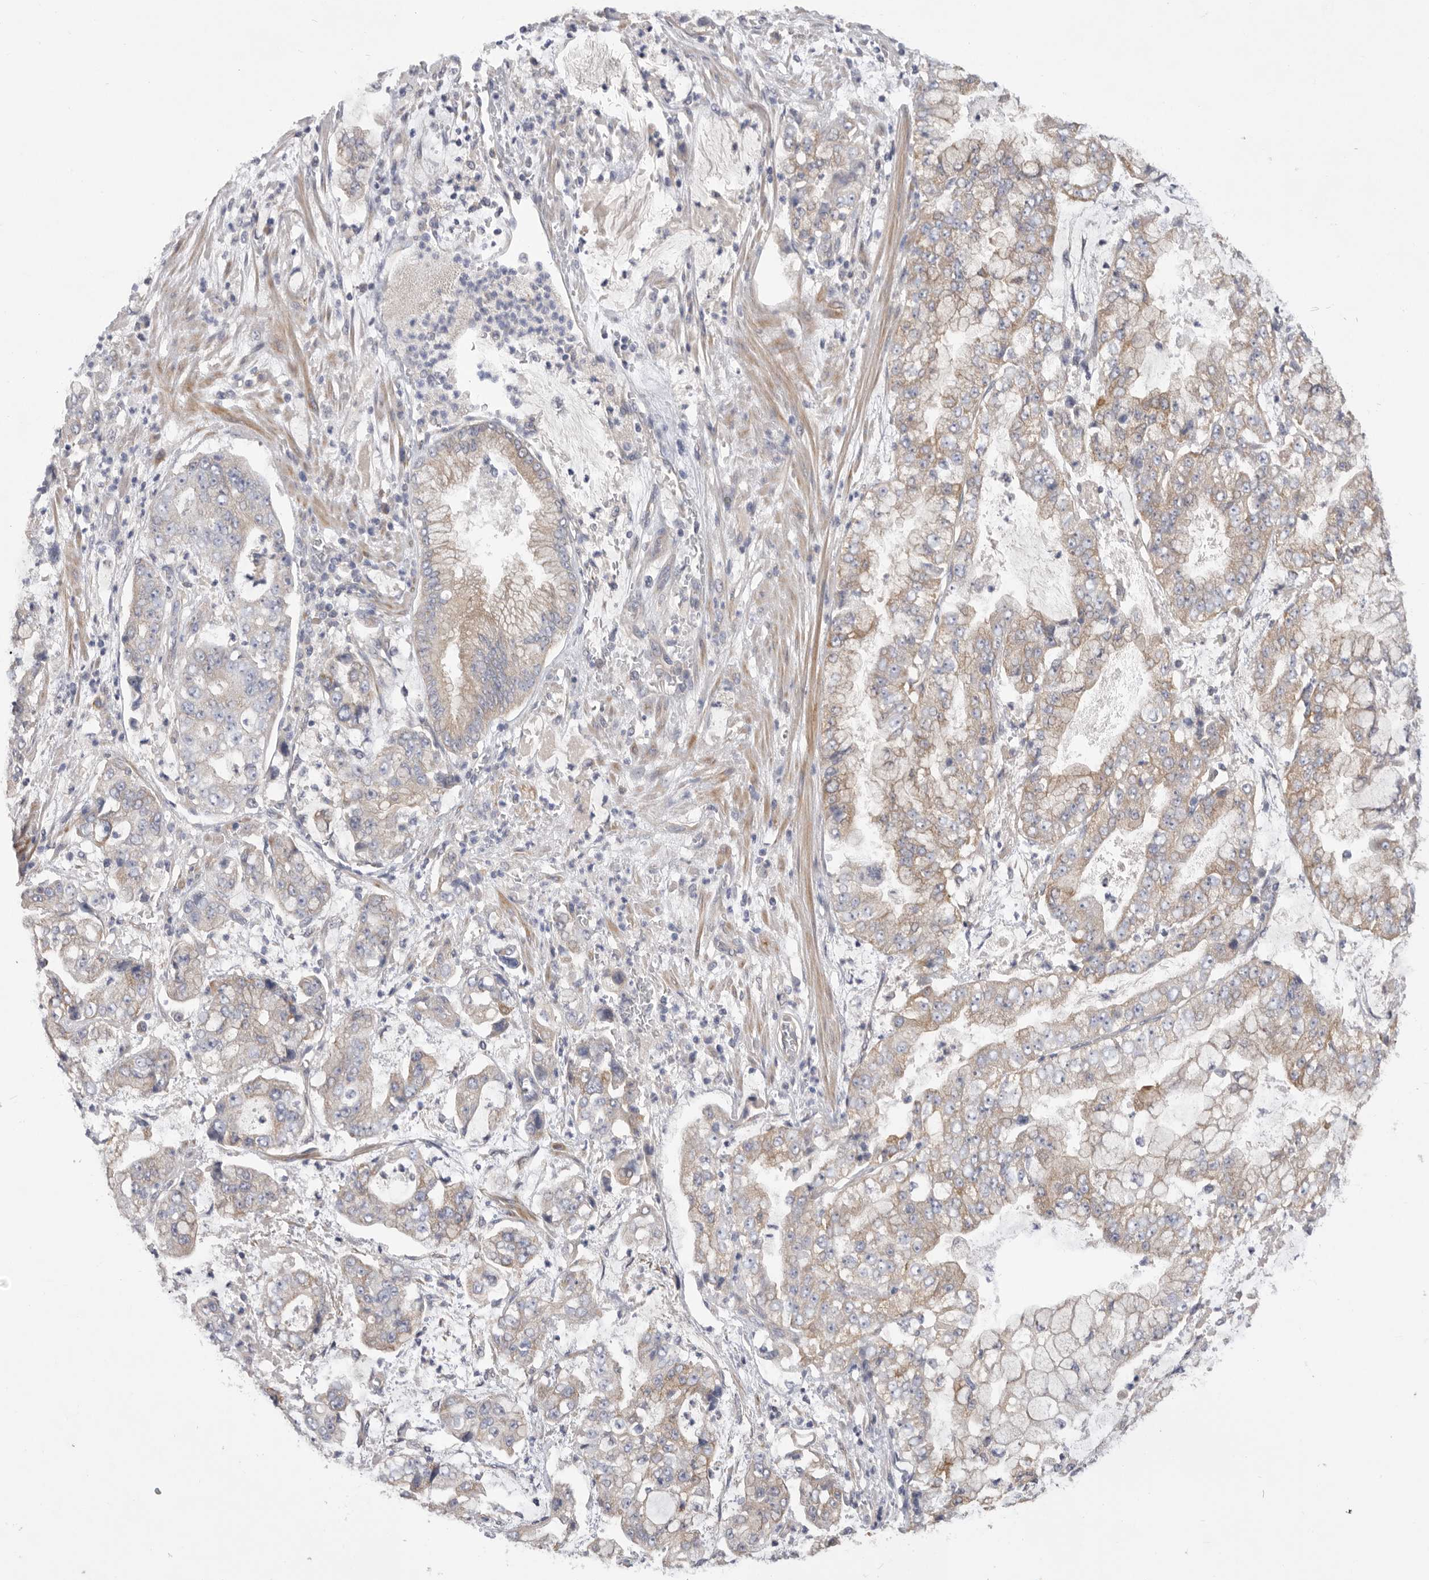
{"staining": {"intensity": "weak", "quantity": "25%-75%", "location": "cytoplasmic/membranous"}, "tissue": "stomach cancer", "cell_type": "Tumor cells", "image_type": "cancer", "snomed": [{"axis": "morphology", "description": "Adenocarcinoma, NOS"}, {"axis": "topography", "description": "Stomach"}], "caption": "A low amount of weak cytoplasmic/membranous expression is appreciated in approximately 25%-75% of tumor cells in stomach cancer (adenocarcinoma) tissue.", "gene": "MTFR1L", "patient": {"sex": "male", "age": 76}}